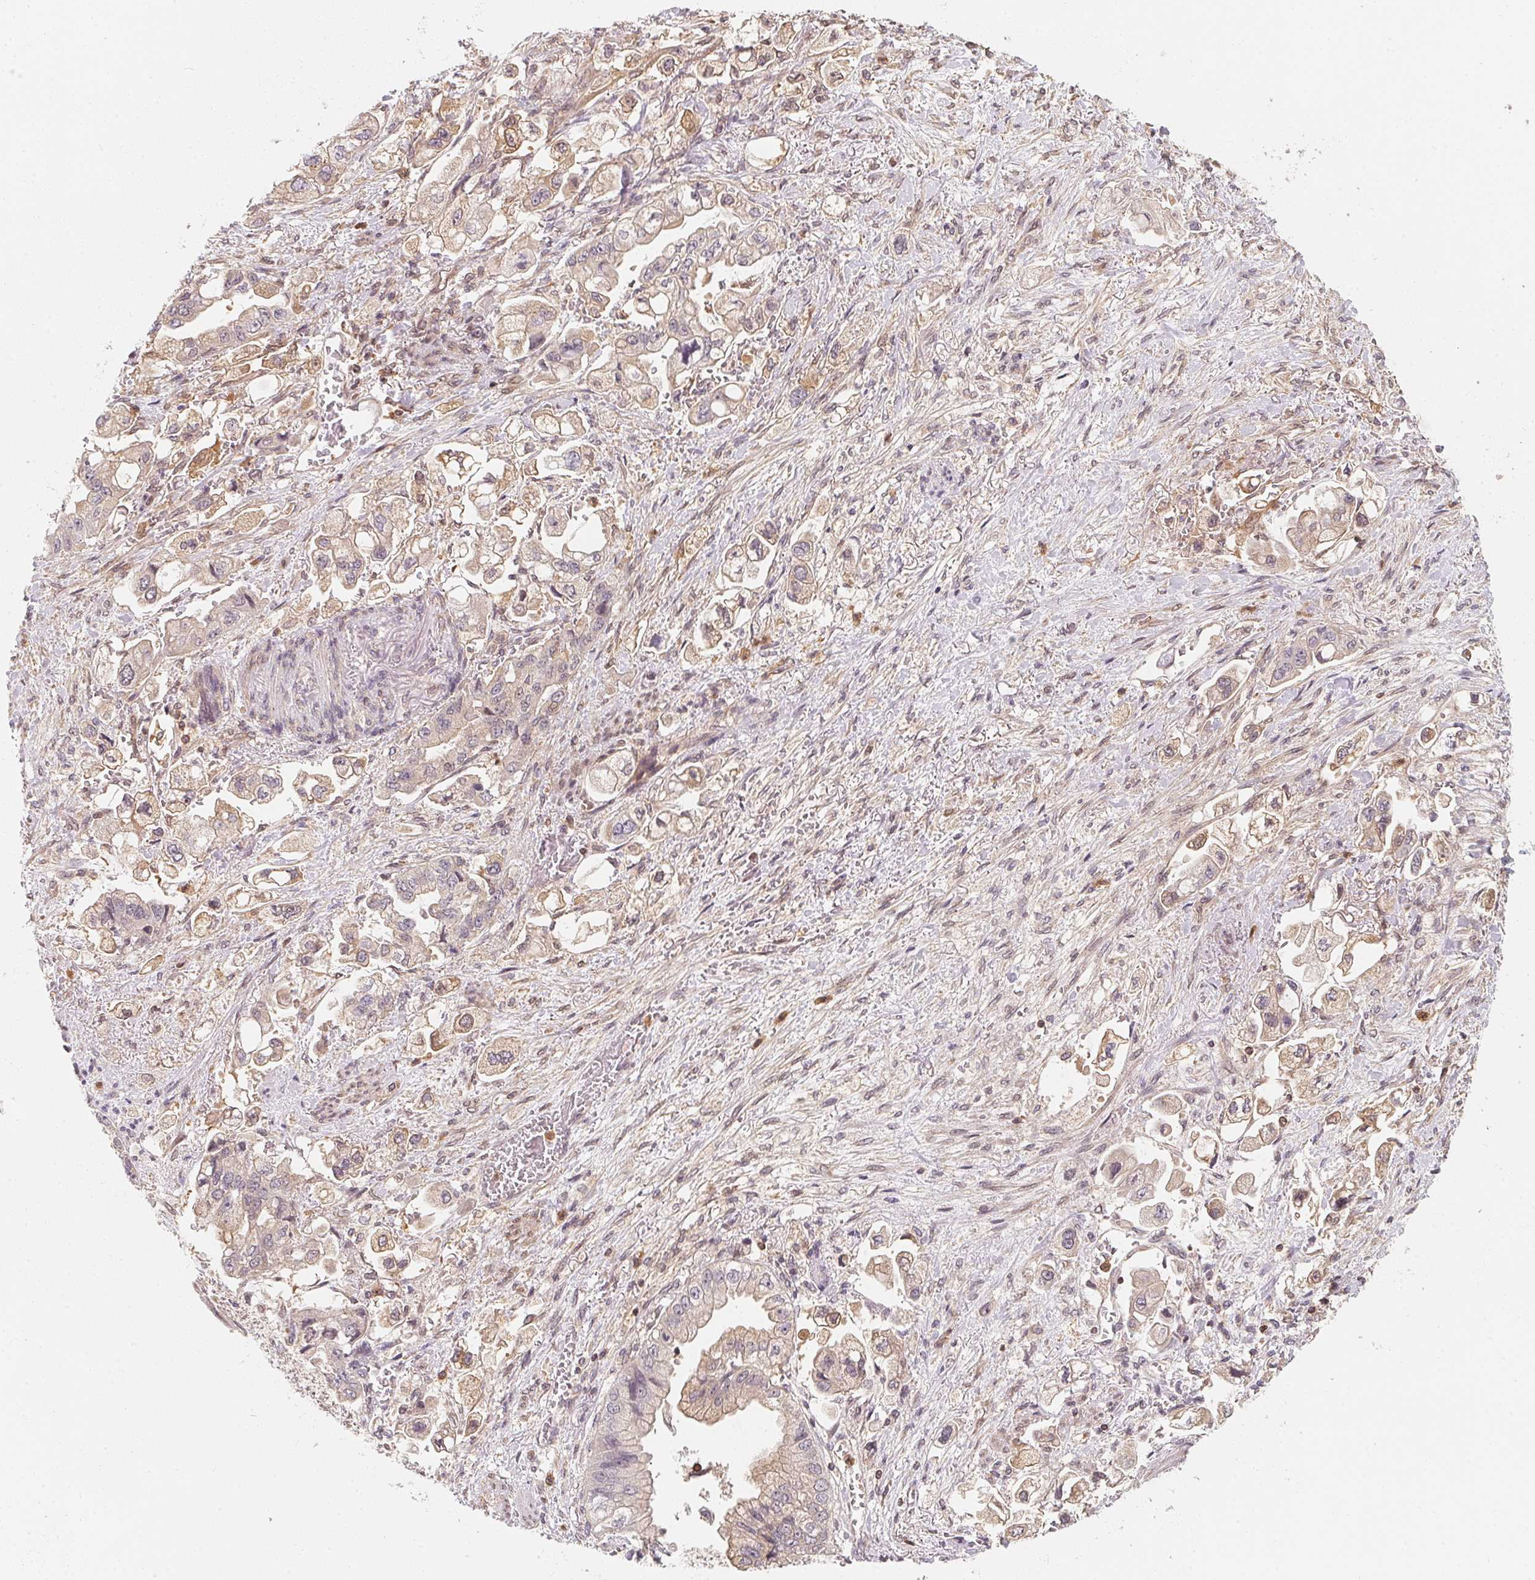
{"staining": {"intensity": "weak", "quantity": "25%-75%", "location": "cytoplasmic/membranous"}, "tissue": "stomach cancer", "cell_type": "Tumor cells", "image_type": "cancer", "snomed": [{"axis": "morphology", "description": "Normal tissue, NOS"}, {"axis": "morphology", "description": "Adenocarcinoma, NOS"}, {"axis": "topography", "description": "Stomach"}], "caption": "Human stomach cancer (adenocarcinoma) stained with a protein marker displays weak staining in tumor cells.", "gene": "ANKRD13A", "patient": {"sex": "male", "age": 62}}